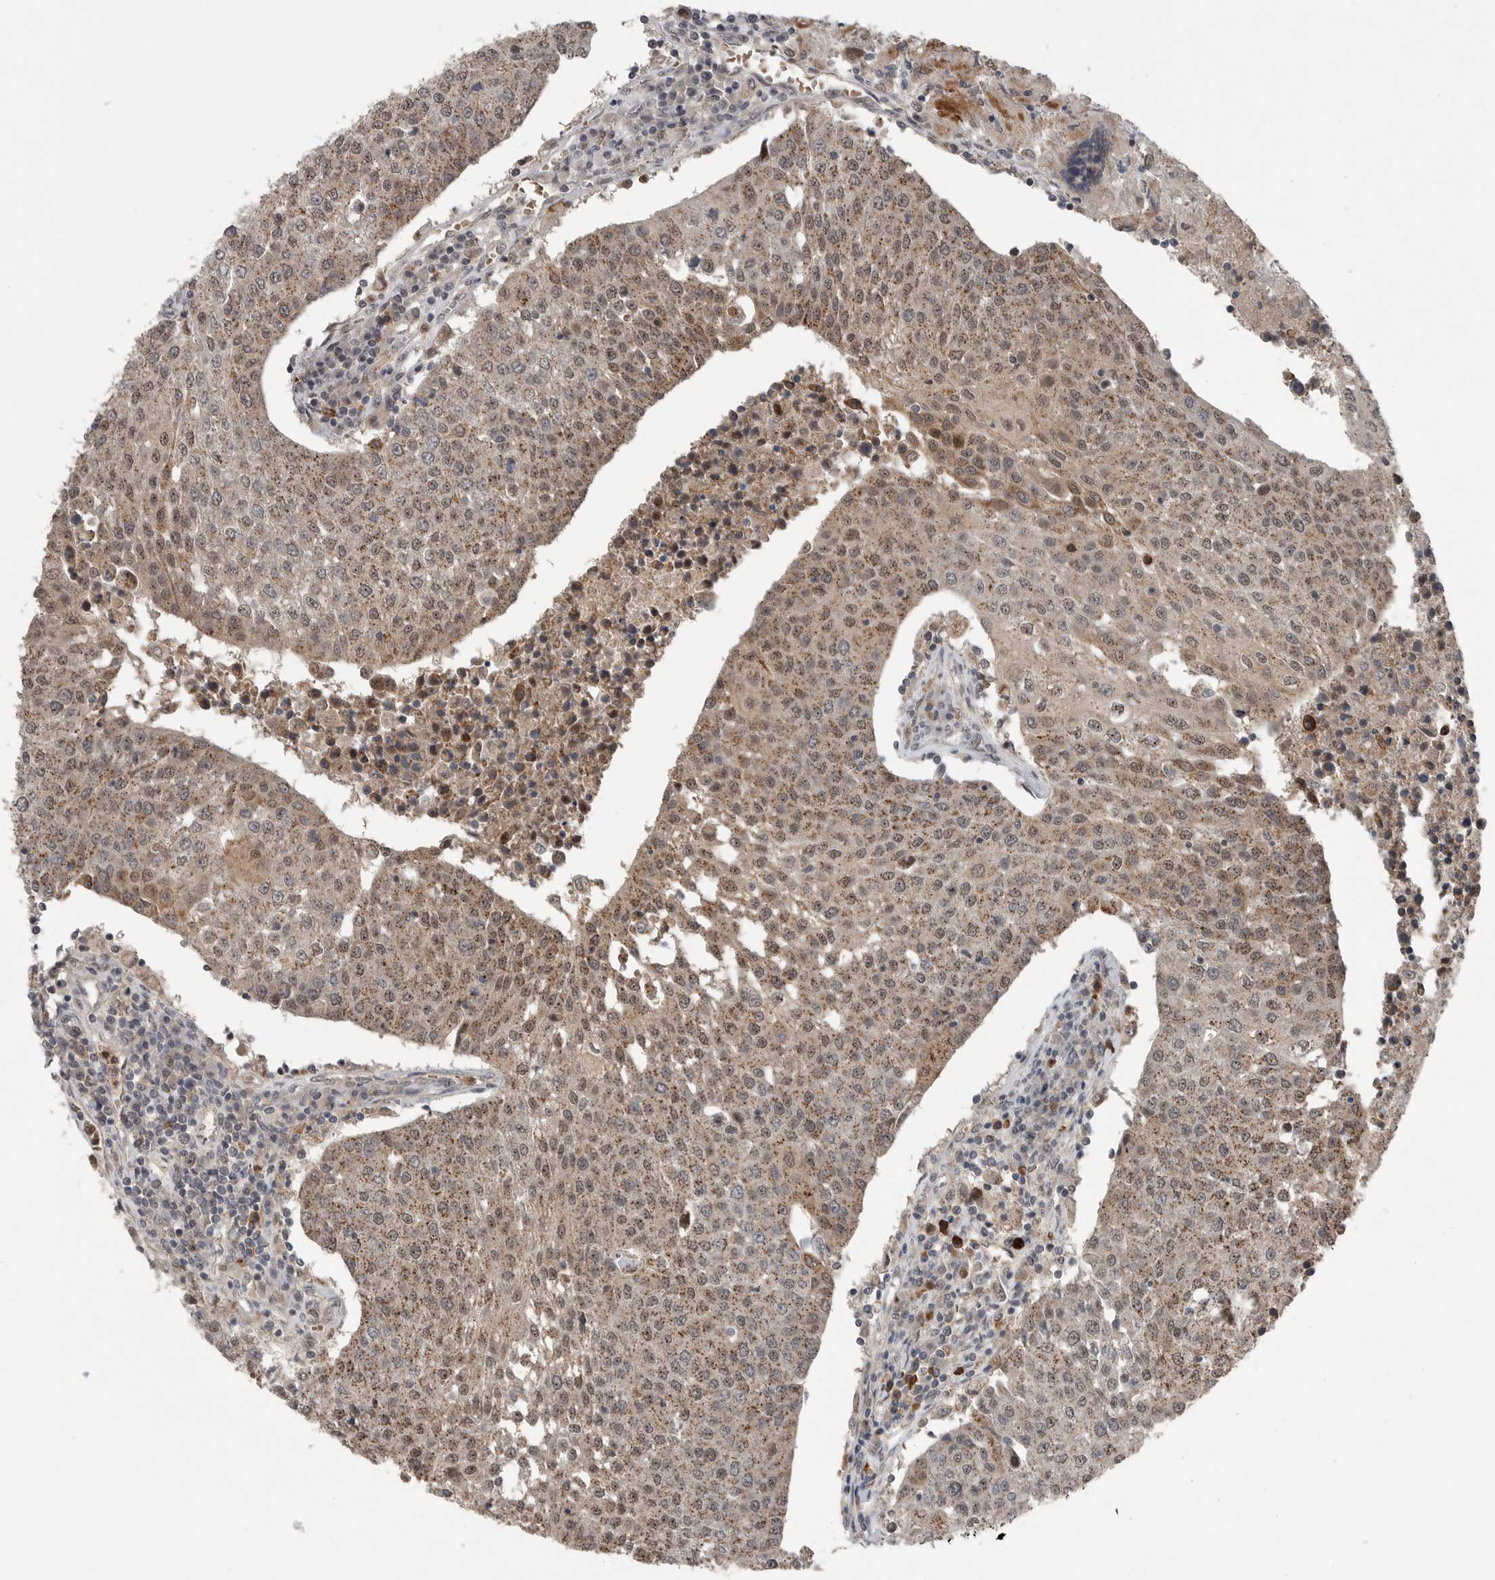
{"staining": {"intensity": "weak", "quantity": ">75%", "location": "cytoplasmic/membranous"}, "tissue": "urothelial cancer", "cell_type": "Tumor cells", "image_type": "cancer", "snomed": [{"axis": "morphology", "description": "Urothelial carcinoma, High grade"}, {"axis": "topography", "description": "Urinary bladder"}], "caption": "High-grade urothelial carcinoma stained for a protein (brown) demonstrates weak cytoplasmic/membranous positive staining in approximately >75% of tumor cells.", "gene": "SCP2", "patient": {"sex": "female", "age": 85}}